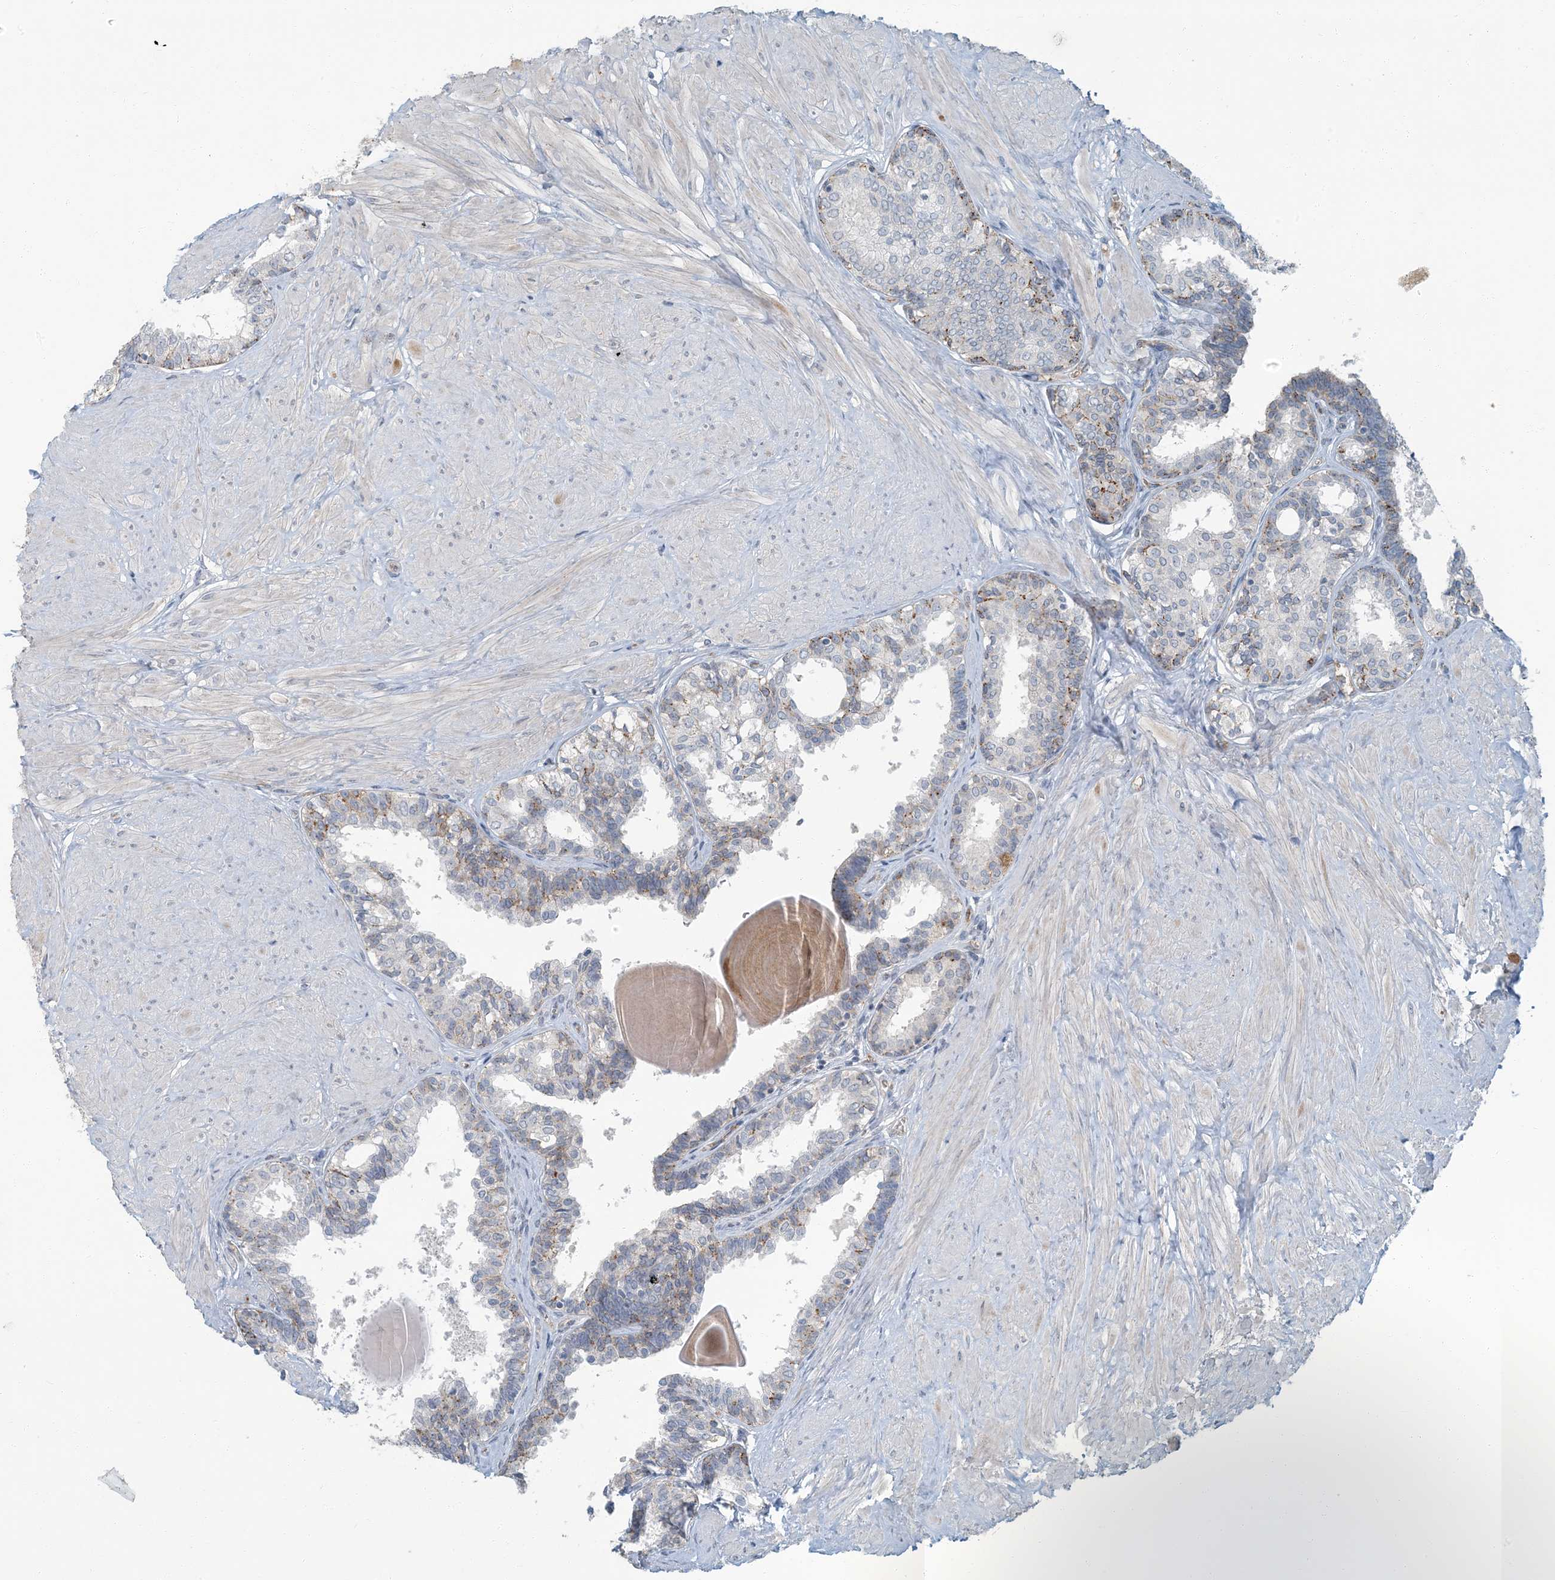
{"staining": {"intensity": "moderate", "quantity": "<25%", "location": "cytoplasmic/membranous"}, "tissue": "prostate", "cell_type": "Glandular cells", "image_type": "normal", "snomed": [{"axis": "morphology", "description": "Normal tissue, NOS"}, {"axis": "topography", "description": "Prostate"}], "caption": "This is a histology image of immunohistochemistry (IHC) staining of normal prostate, which shows moderate positivity in the cytoplasmic/membranous of glandular cells.", "gene": "EPHA4", "patient": {"sex": "male", "age": 48}}